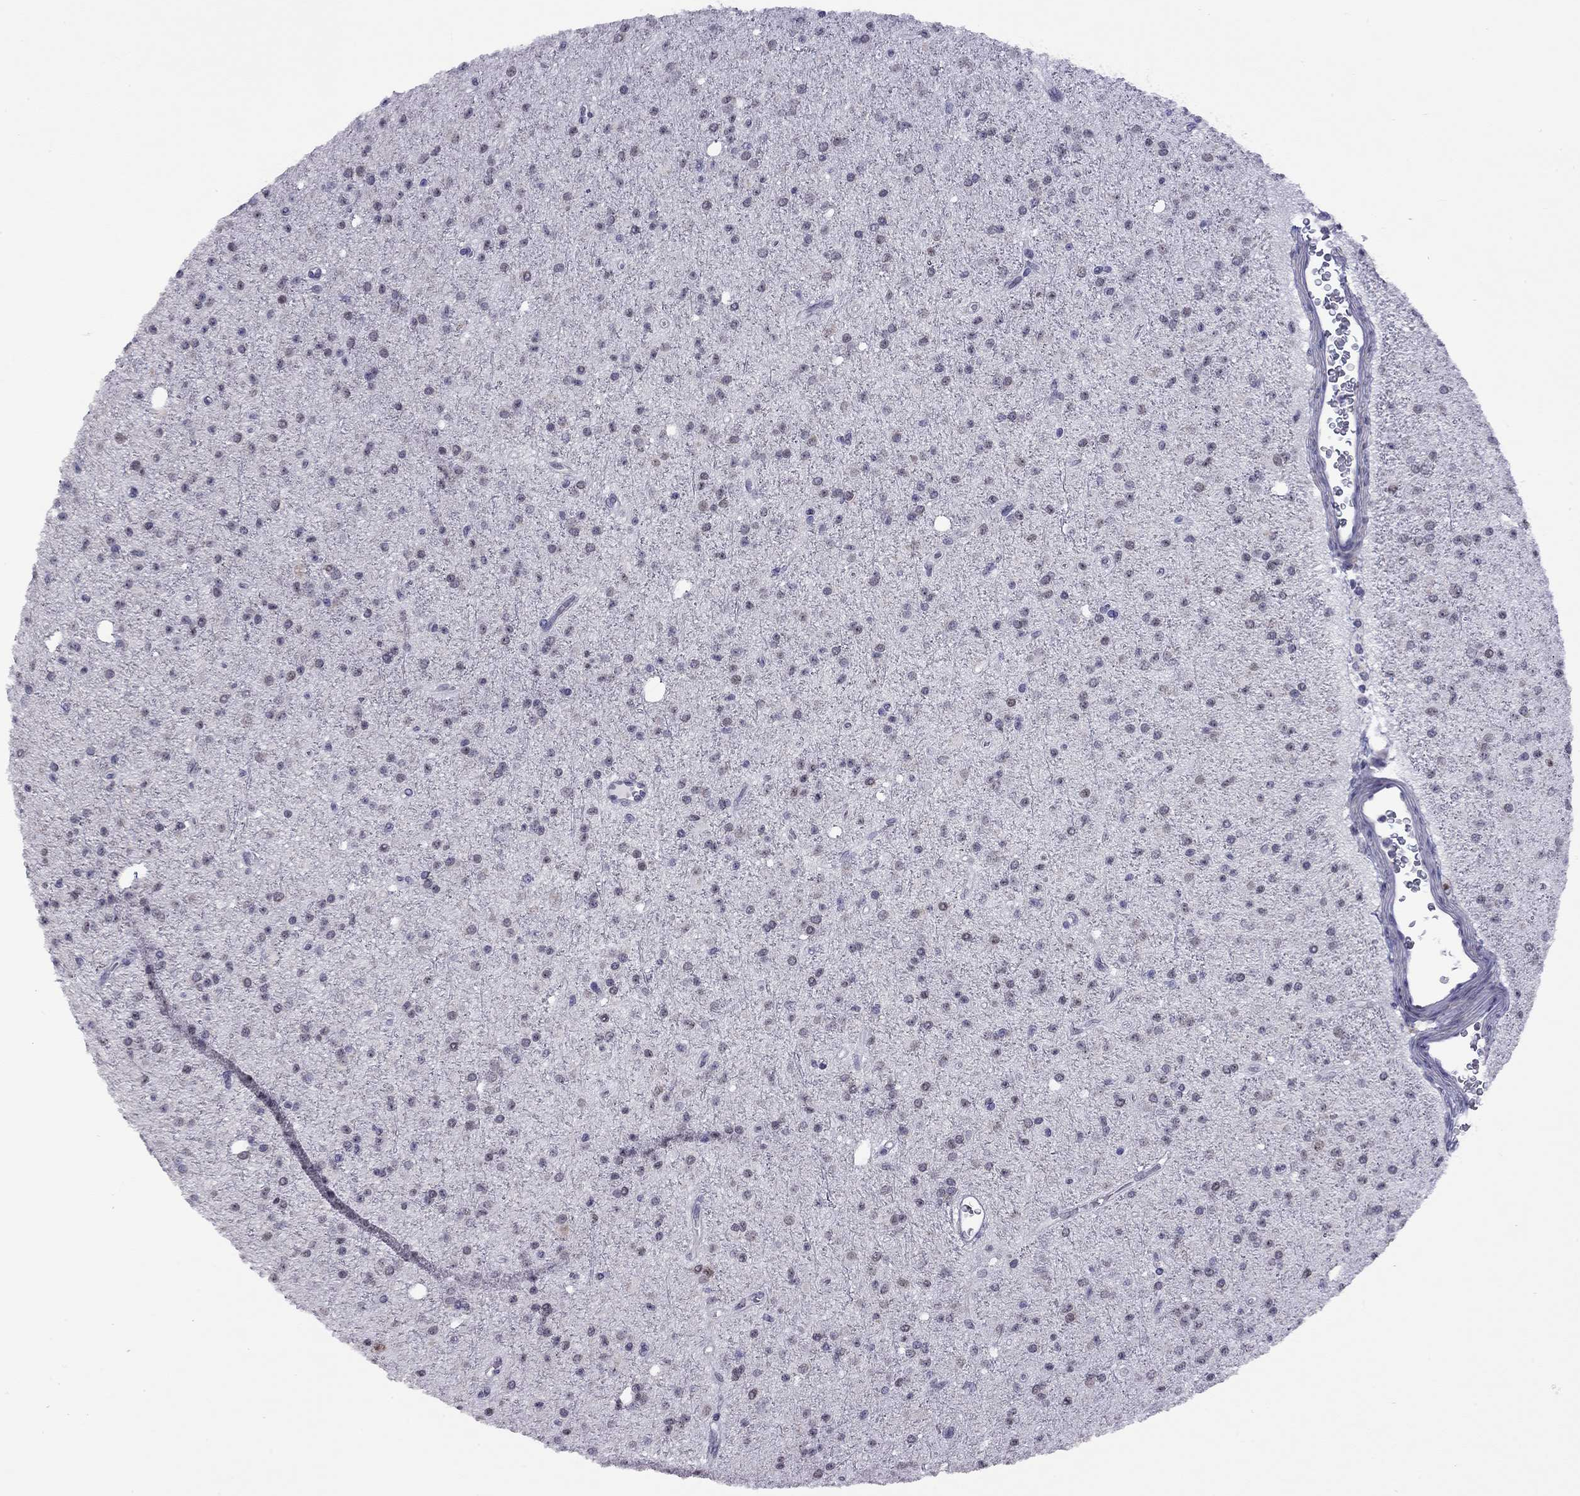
{"staining": {"intensity": "negative", "quantity": "none", "location": "none"}, "tissue": "glioma", "cell_type": "Tumor cells", "image_type": "cancer", "snomed": [{"axis": "morphology", "description": "Glioma, malignant, Low grade"}, {"axis": "topography", "description": "Brain"}], "caption": "Tumor cells show no significant staining in glioma.", "gene": "HES5", "patient": {"sex": "male", "age": 27}}